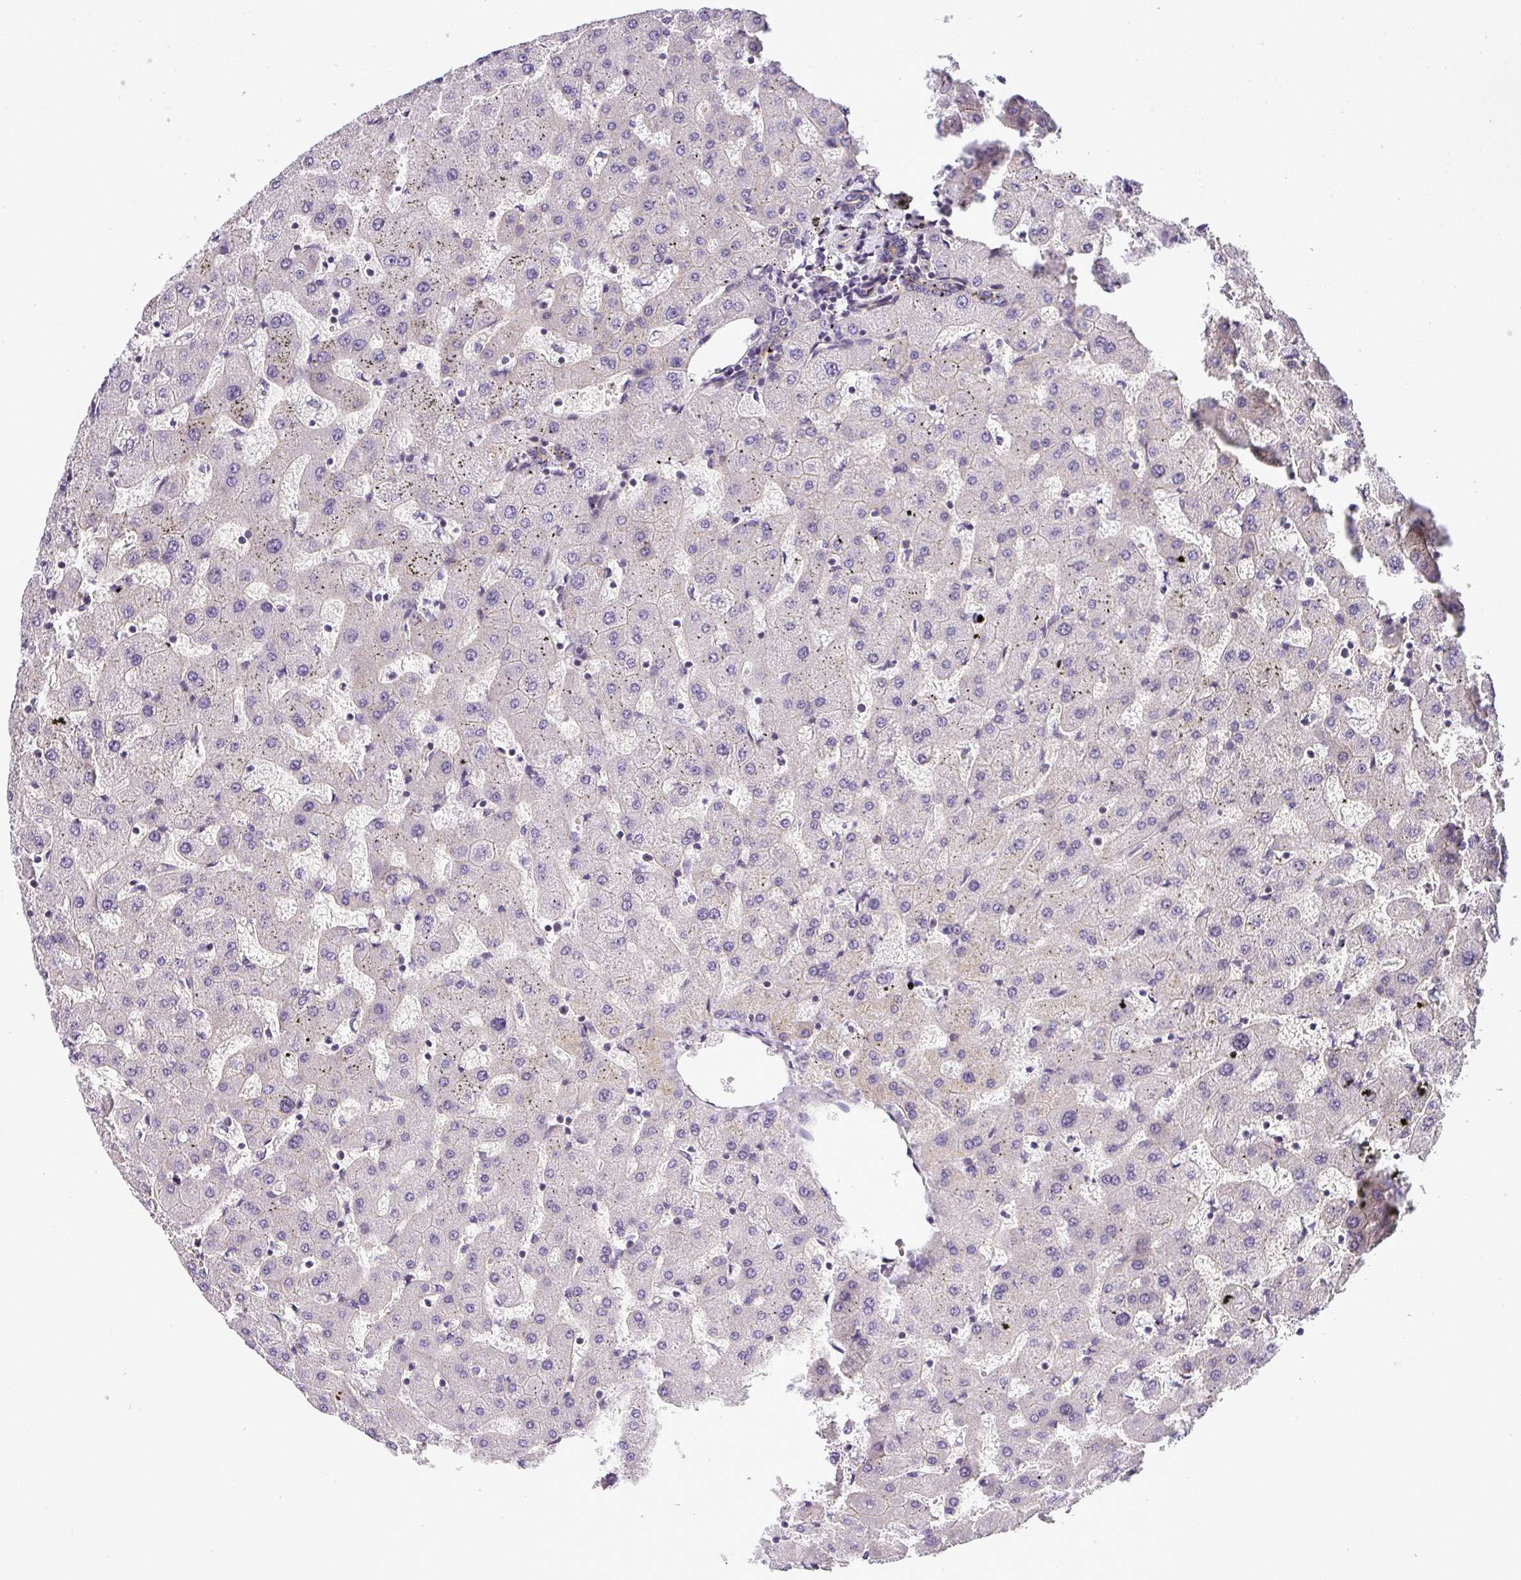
{"staining": {"intensity": "negative", "quantity": "none", "location": "none"}, "tissue": "liver", "cell_type": "Cholangiocytes", "image_type": "normal", "snomed": [{"axis": "morphology", "description": "Normal tissue, NOS"}, {"axis": "topography", "description": "Liver"}], "caption": "Liver was stained to show a protein in brown. There is no significant expression in cholangiocytes. (DAB (3,3'-diaminobenzidine) IHC, high magnification).", "gene": "OR11H4", "patient": {"sex": "female", "age": 63}}